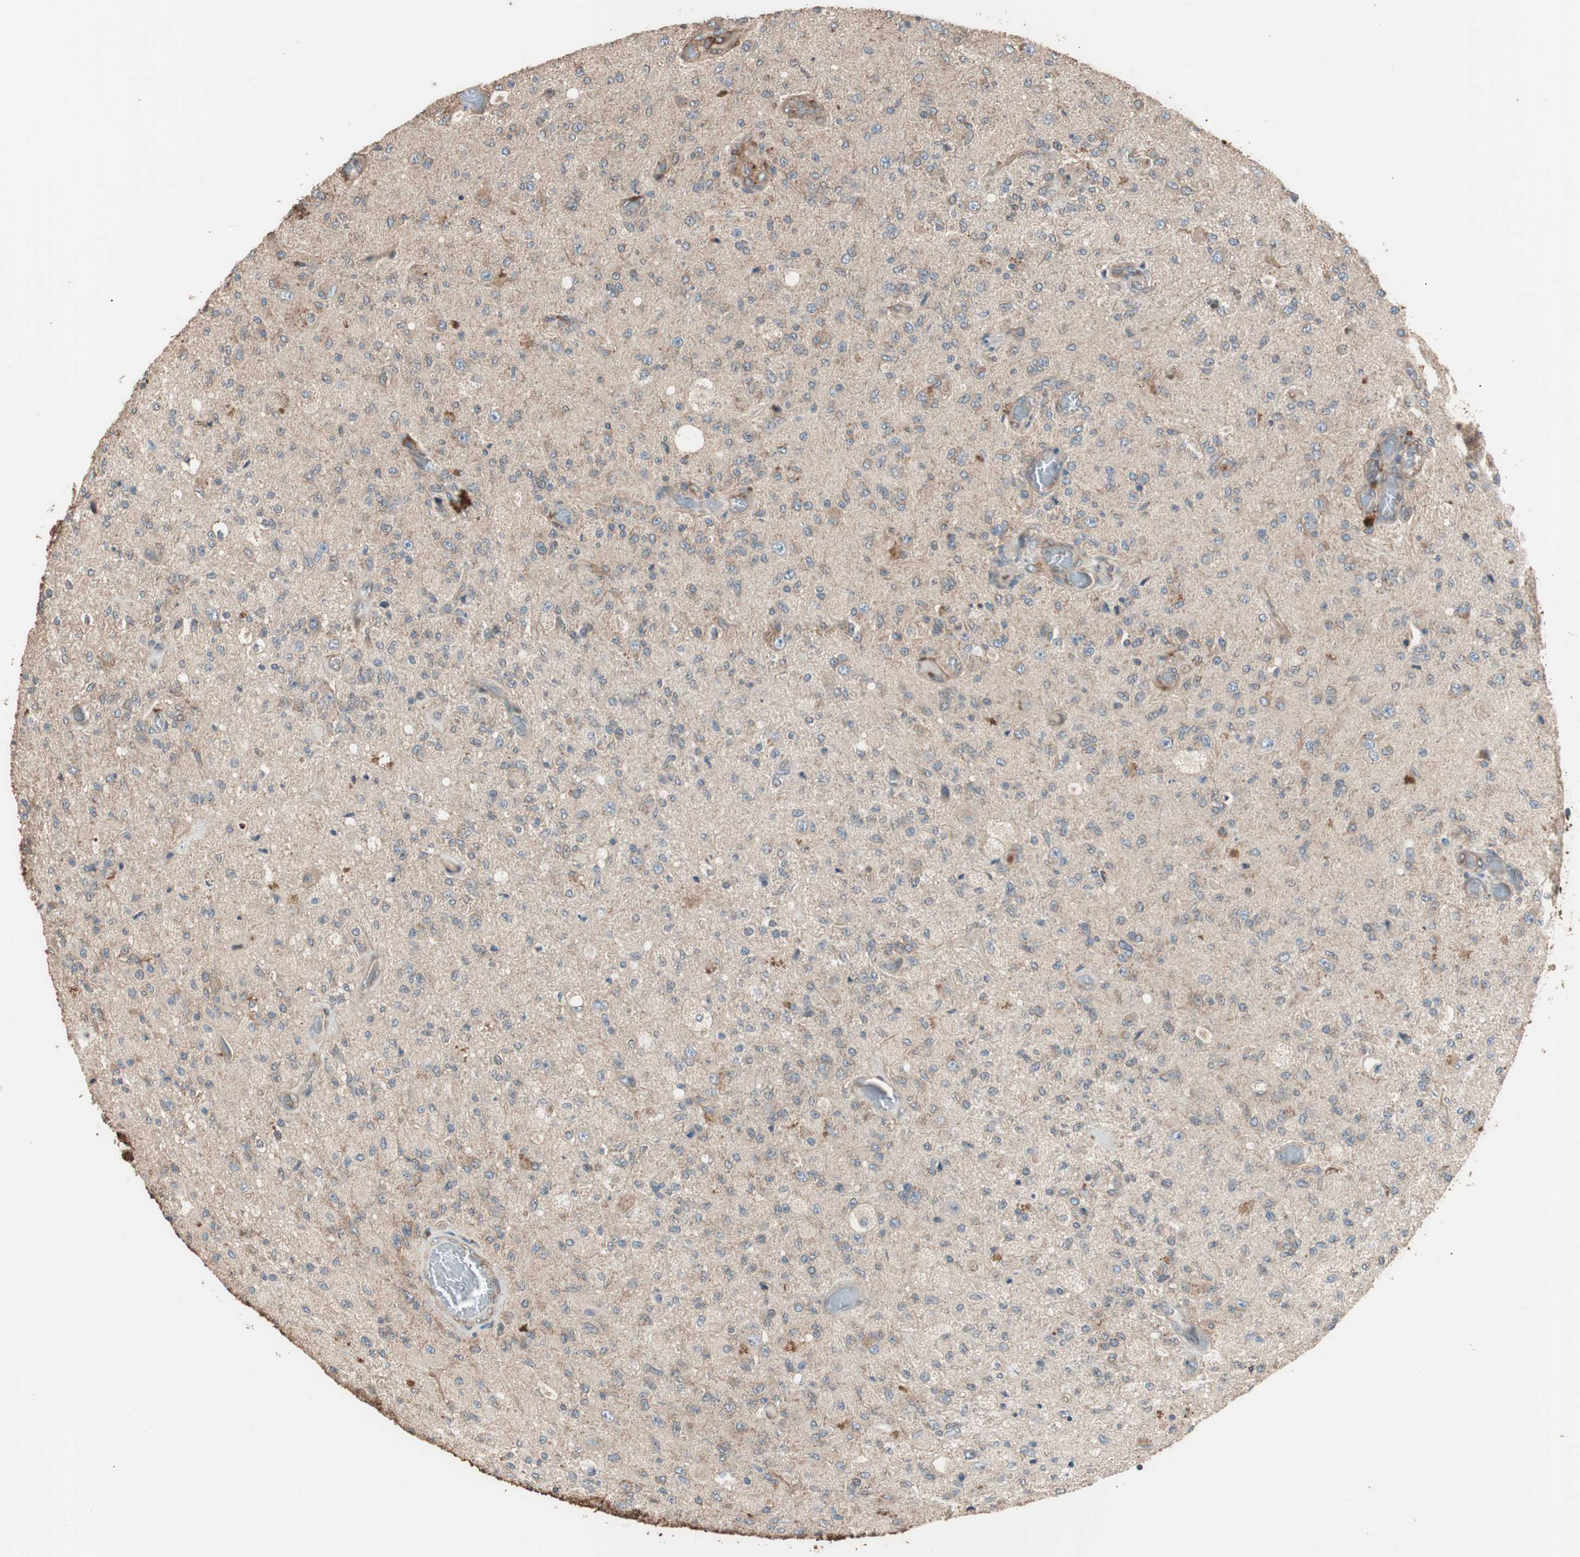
{"staining": {"intensity": "moderate", "quantity": "25%-75%", "location": "cytoplasmic/membranous"}, "tissue": "glioma", "cell_type": "Tumor cells", "image_type": "cancer", "snomed": [{"axis": "morphology", "description": "Normal tissue, NOS"}, {"axis": "morphology", "description": "Glioma, malignant, High grade"}, {"axis": "topography", "description": "Cerebral cortex"}], "caption": "Human glioma stained with a protein marker exhibits moderate staining in tumor cells.", "gene": "LZTS1", "patient": {"sex": "male", "age": 77}}